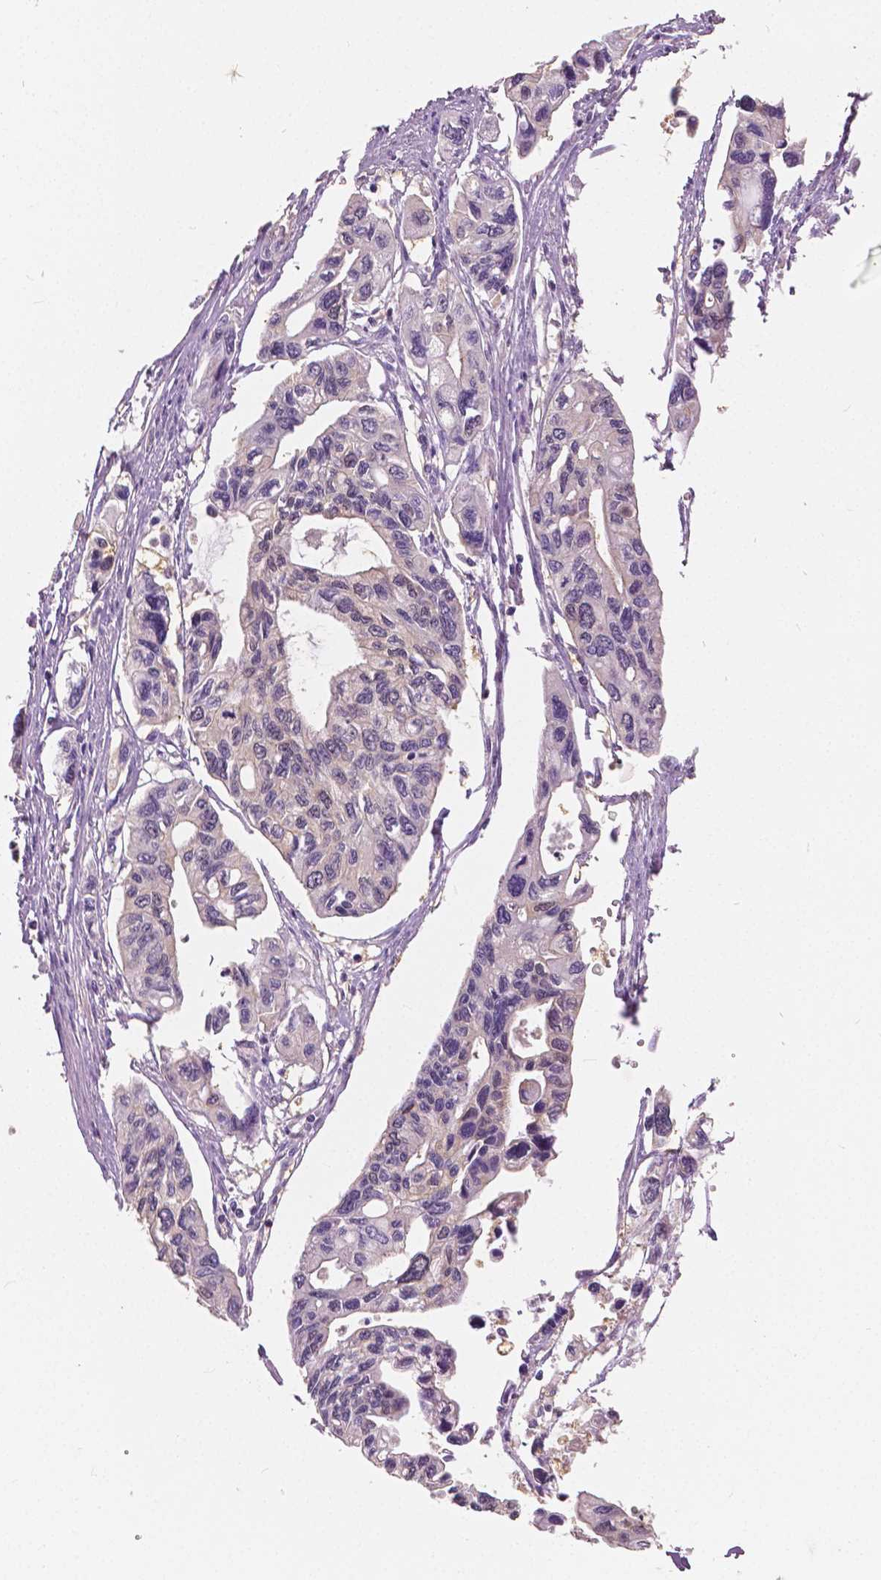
{"staining": {"intensity": "negative", "quantity": "none", "location": "none"}, "tissue": "pancreatic cancer", "cell_type": "Tumor cells", "image_type": "cancer", "snomed": [{"axis": "morphology", "description": "Adenocarcinoma, NOS"}, {"axis": "topography", "description": "Pancreas"}], "caption": "High power microscopy photomicrograph of an IHC image of pancreatic cancer (adenocarcinoma), revealing no significant positivity in tumor cells. The staining is performed using DAB brown chromogen with nuclei counter-stained in using hematoxylin.", "gene": "TKFC", "patient": {"sex": "female", "age": 76}}